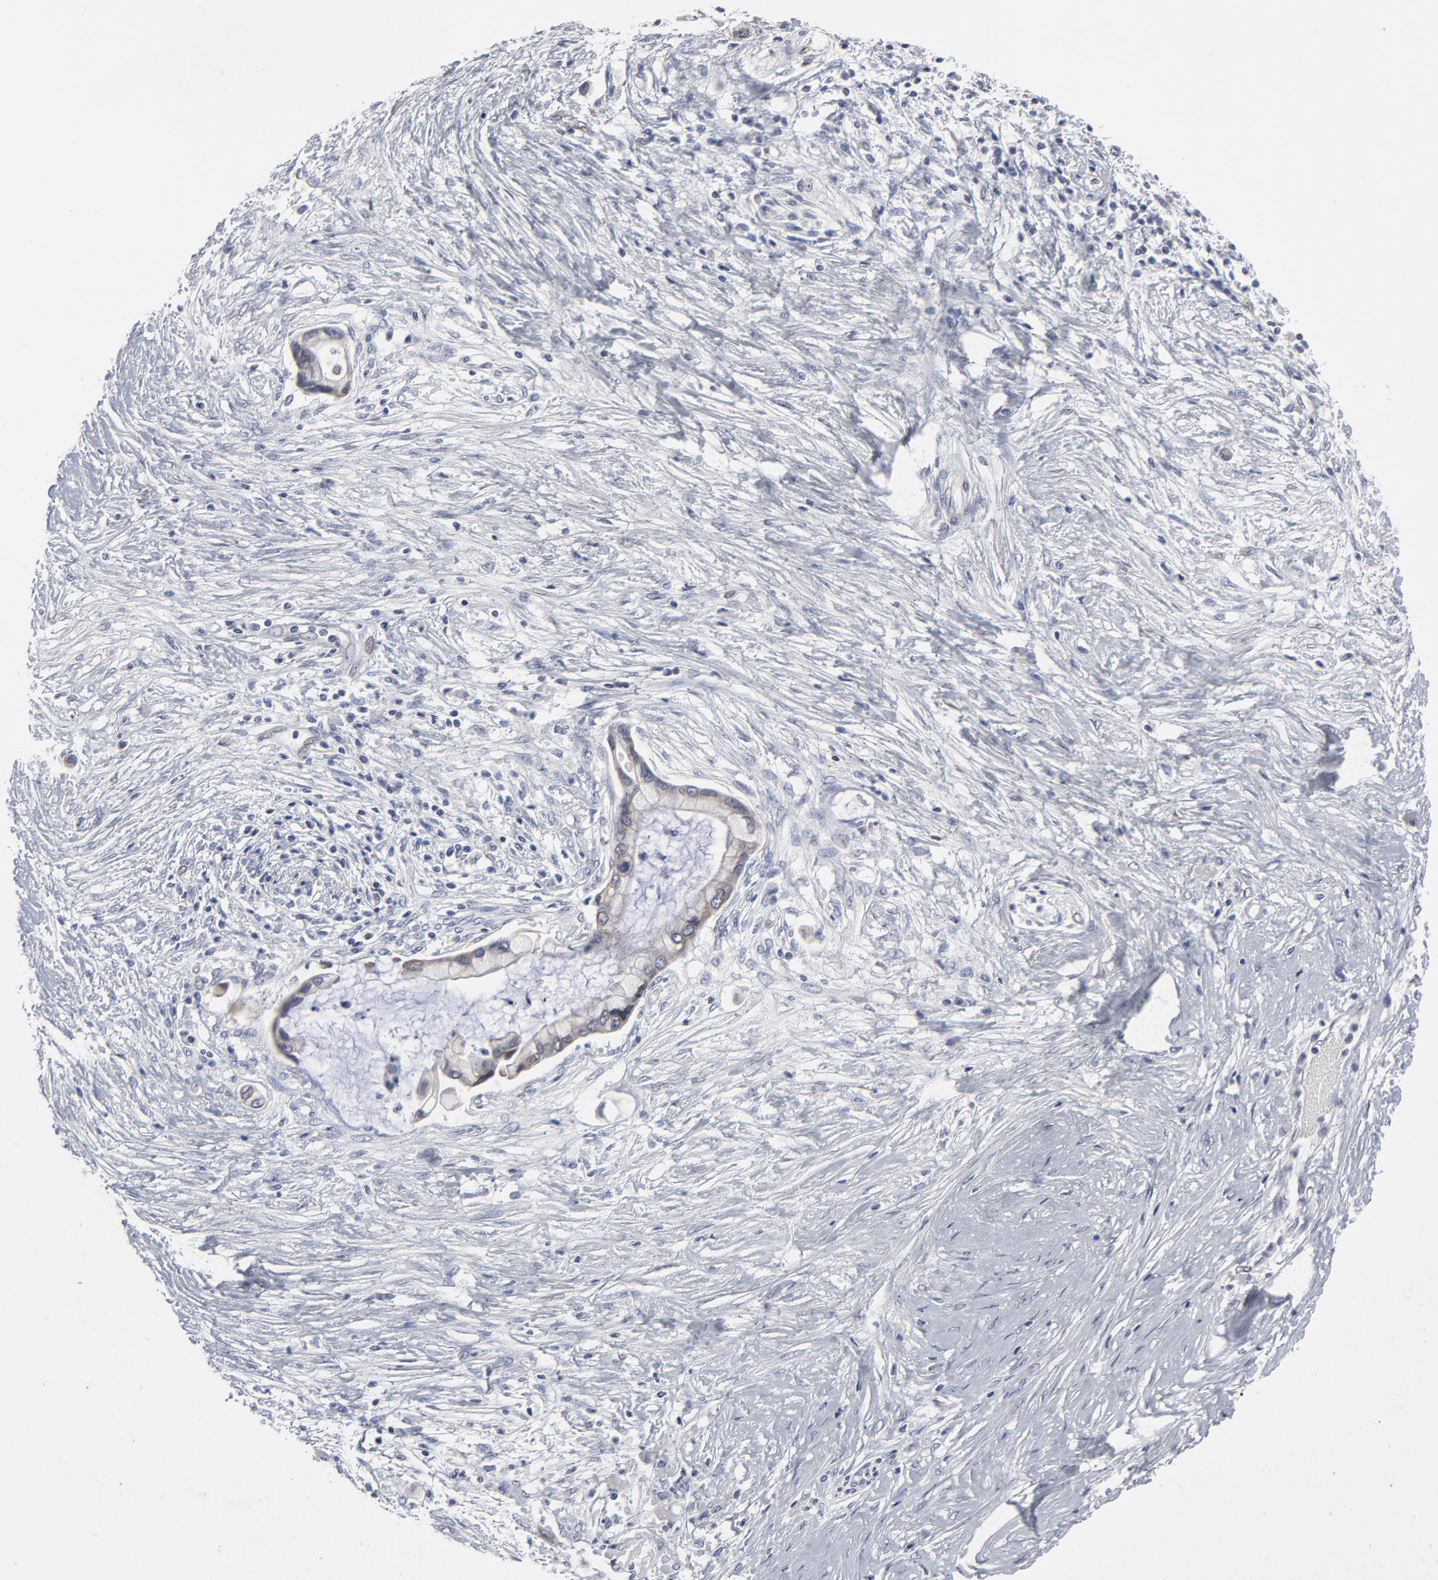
{"staining": {"intensity": "moderate", "quantity": ">75%", "location": "cytoplasmic/membranous,nuclear"}, "tissue": "pancreatic cancer", "cell_type": "Tumor cells", "image_type": "cancer", "snomed": [{"axis": "morphology", "description": "Adenocarcinoma, NOS"}, {"axis": "topography", "description": "Pancreas"}], "caption": "Human adenocarcinoma (pancreatic) stained with a protein marker demonstrates moderate staining in tumor cells.", "gene": "SYNE2", "patient": {"sex": "female", "age": 59}}